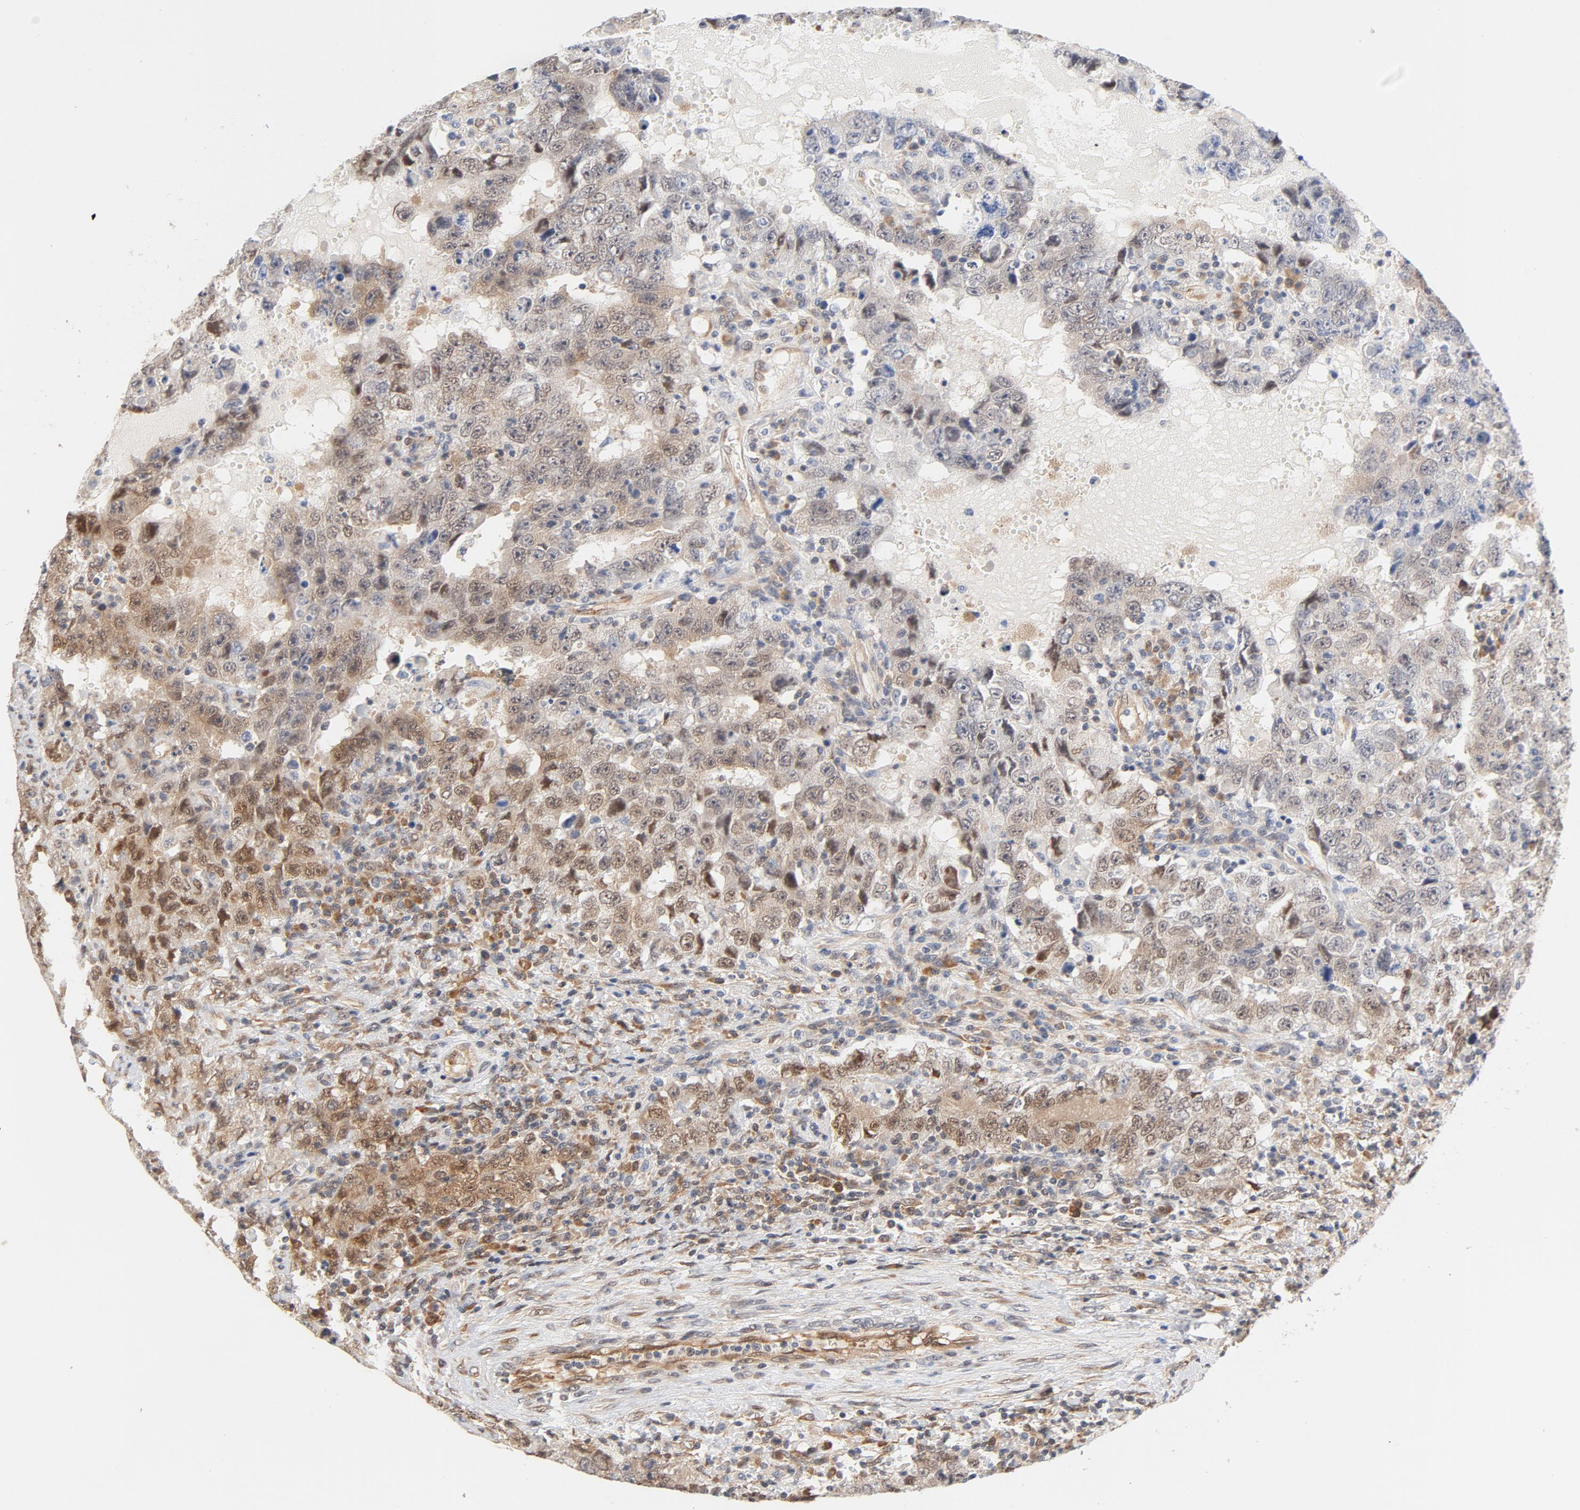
{"staining": {"intensity": "moderate", "quantity": ">75%", "location": "cytoplasmic/membranous,nuclear"}, "tissue": "testis cancer", "cell_type": "Tumor cells", "image_type": "cancer", "snomed": [{"axis": "morphology", "description": "Carcinoma, Embryonal, NOS"}, {"axis": "topography", "description": "Testis"}], "caption": "Tumor cells show moderate cytoplasmic/membranous and nuclear positivity in about >75% of cells in testis cancer (embryonal carcinoma).", "gene": "EIF4E", "patient": {"sex": "male", "age": 26}}